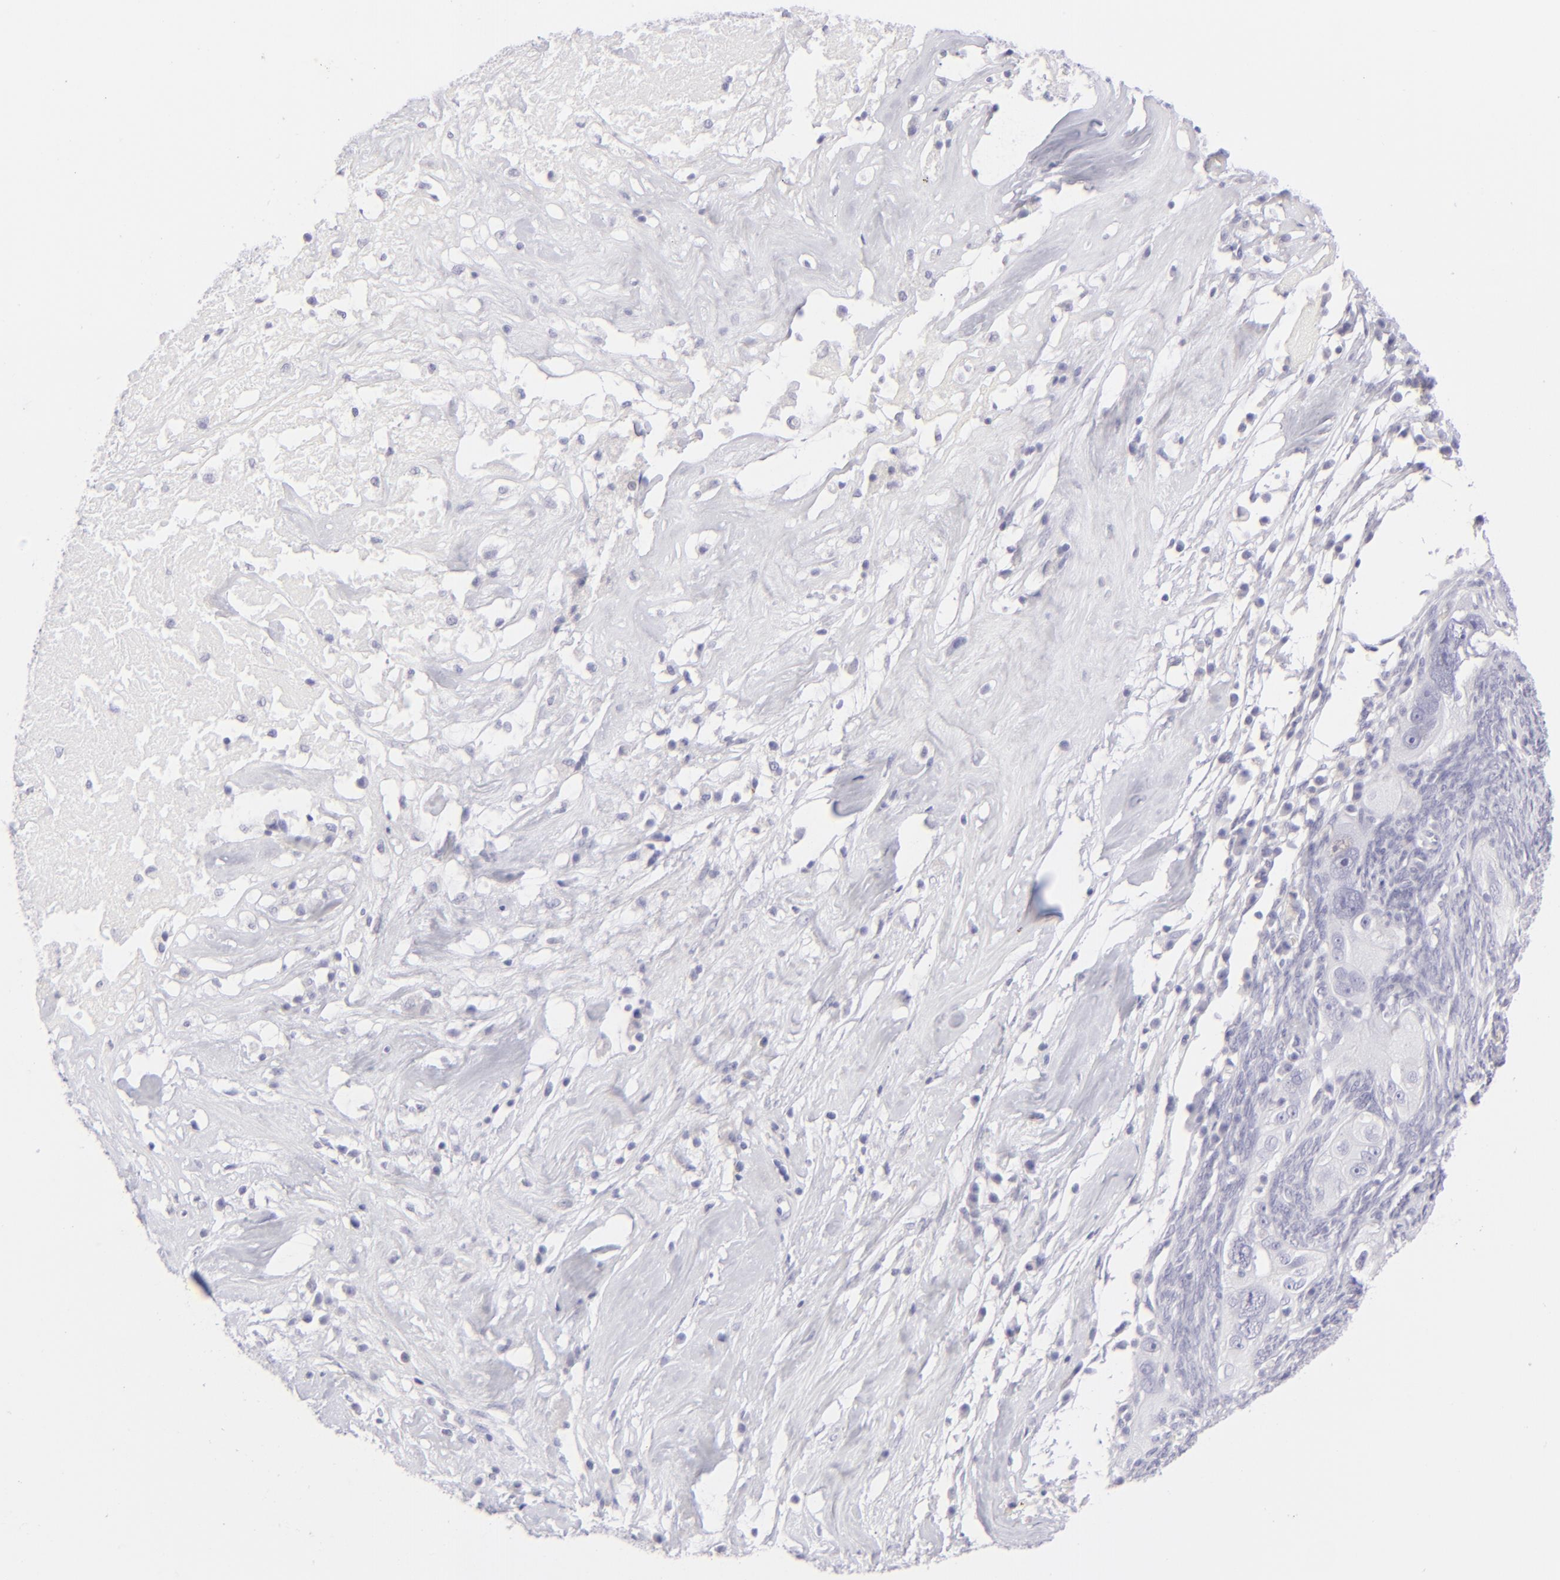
{"staining": {"intensity": "negative", "quantity": "none", "location": "none"}, "tissue": "ovarian cancer", "cell_type": "Tumor cells", "image_type": "cancer", "snomed": [{"axis": "morphology", "description": "Normal tissue, NOS"}, {"axis": "morphology", "description": "Cystadenocarcinoma, serous, NOS"}, {"axis": "topography", "description": "Ovary"}], "caption": "This image is of ovarian cancer stained with immunohistochemistry (IHC) to label a protein in brown with the nuclei are counter-stained blue. There is no expression in tumor cells.", "gene": "FCER2", "patient": {"sex": "female", "age": 62}}